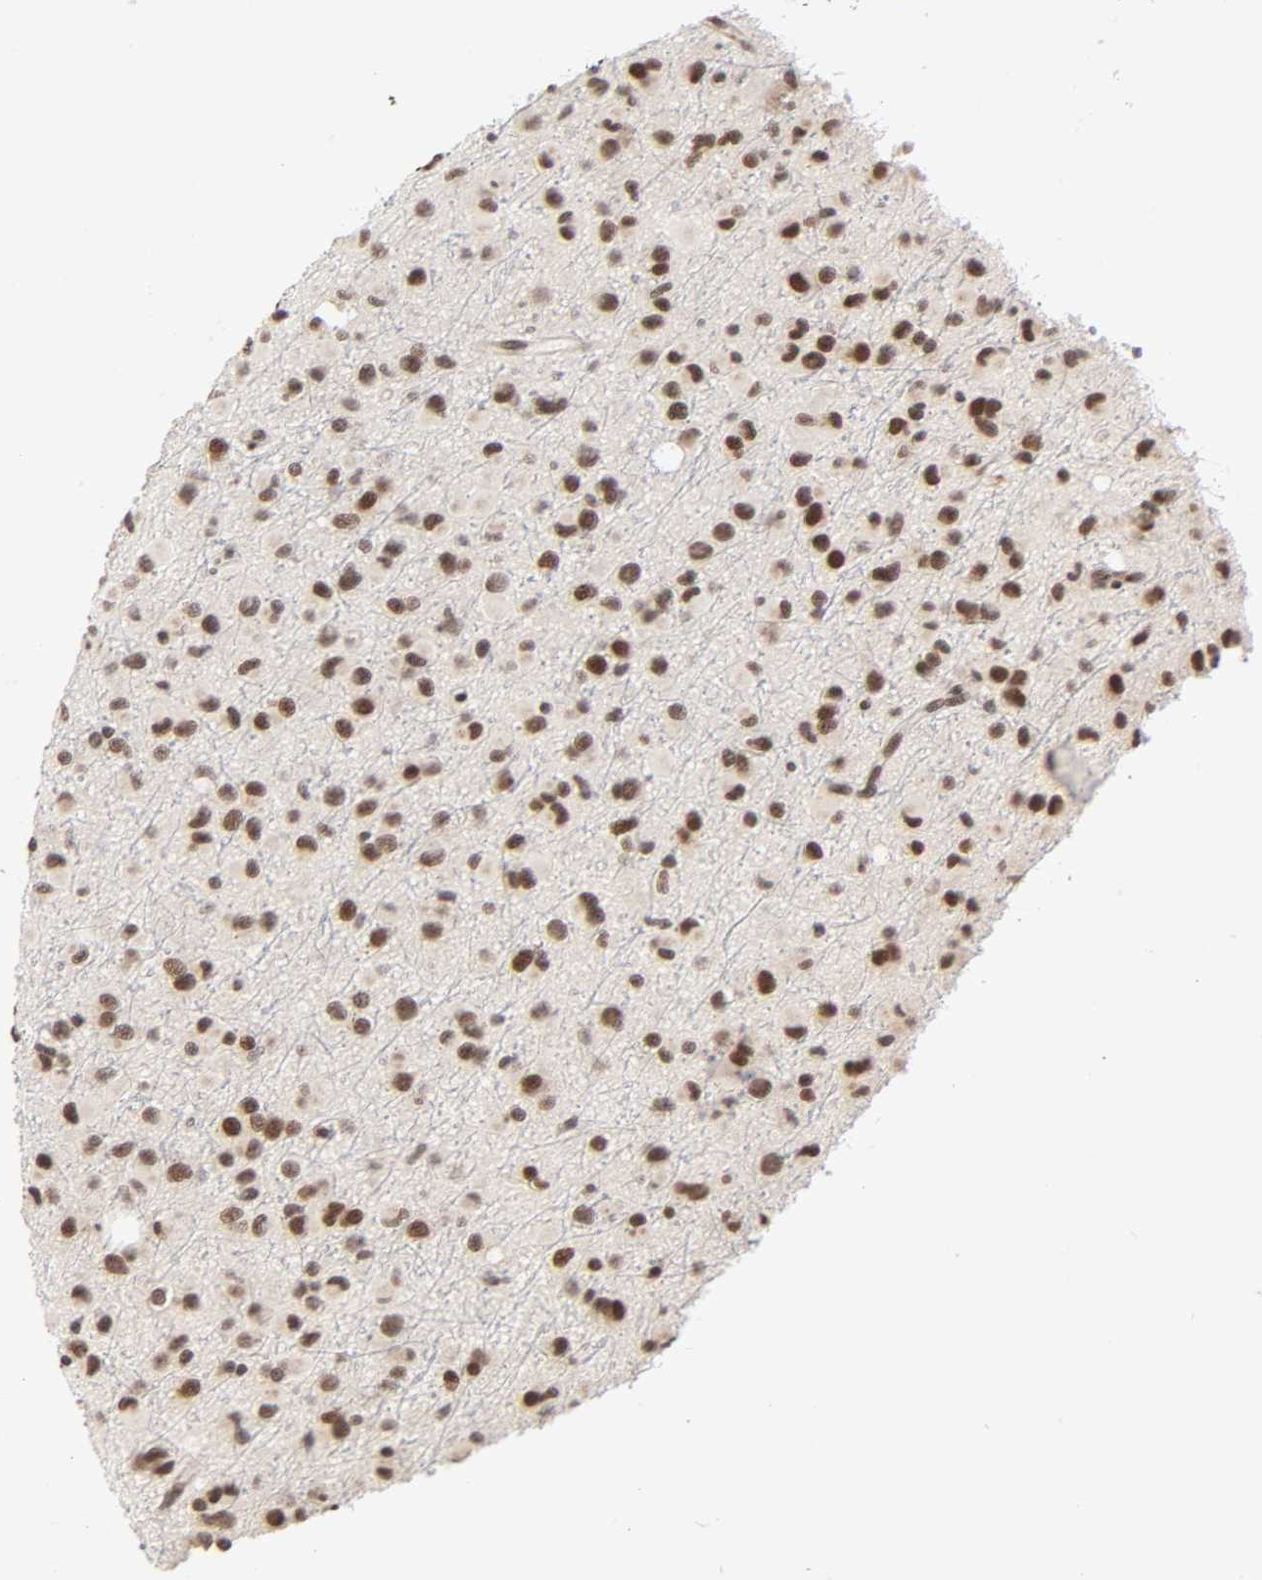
{"staining": {"intensity": "strong", "quantity": ">75%", "location": "cytoplasmic/membranous,nuclear"}, "tissue": "glioma", "cell_type": "Tumor cells", "image_type": "cancer", "snomed": [{"axis": "morphology", "description": "Glioma, malignant, Low grade"}, {"axis": "topography", "description": "Brain"}], "caption": "Protein staining of glioma tissue exhibits strong cytoplasmic/membranous and nuclear staining in about >75% of tumor cells.", "gene": "EP300", "patient": {"sex": "male", "age": 42}}